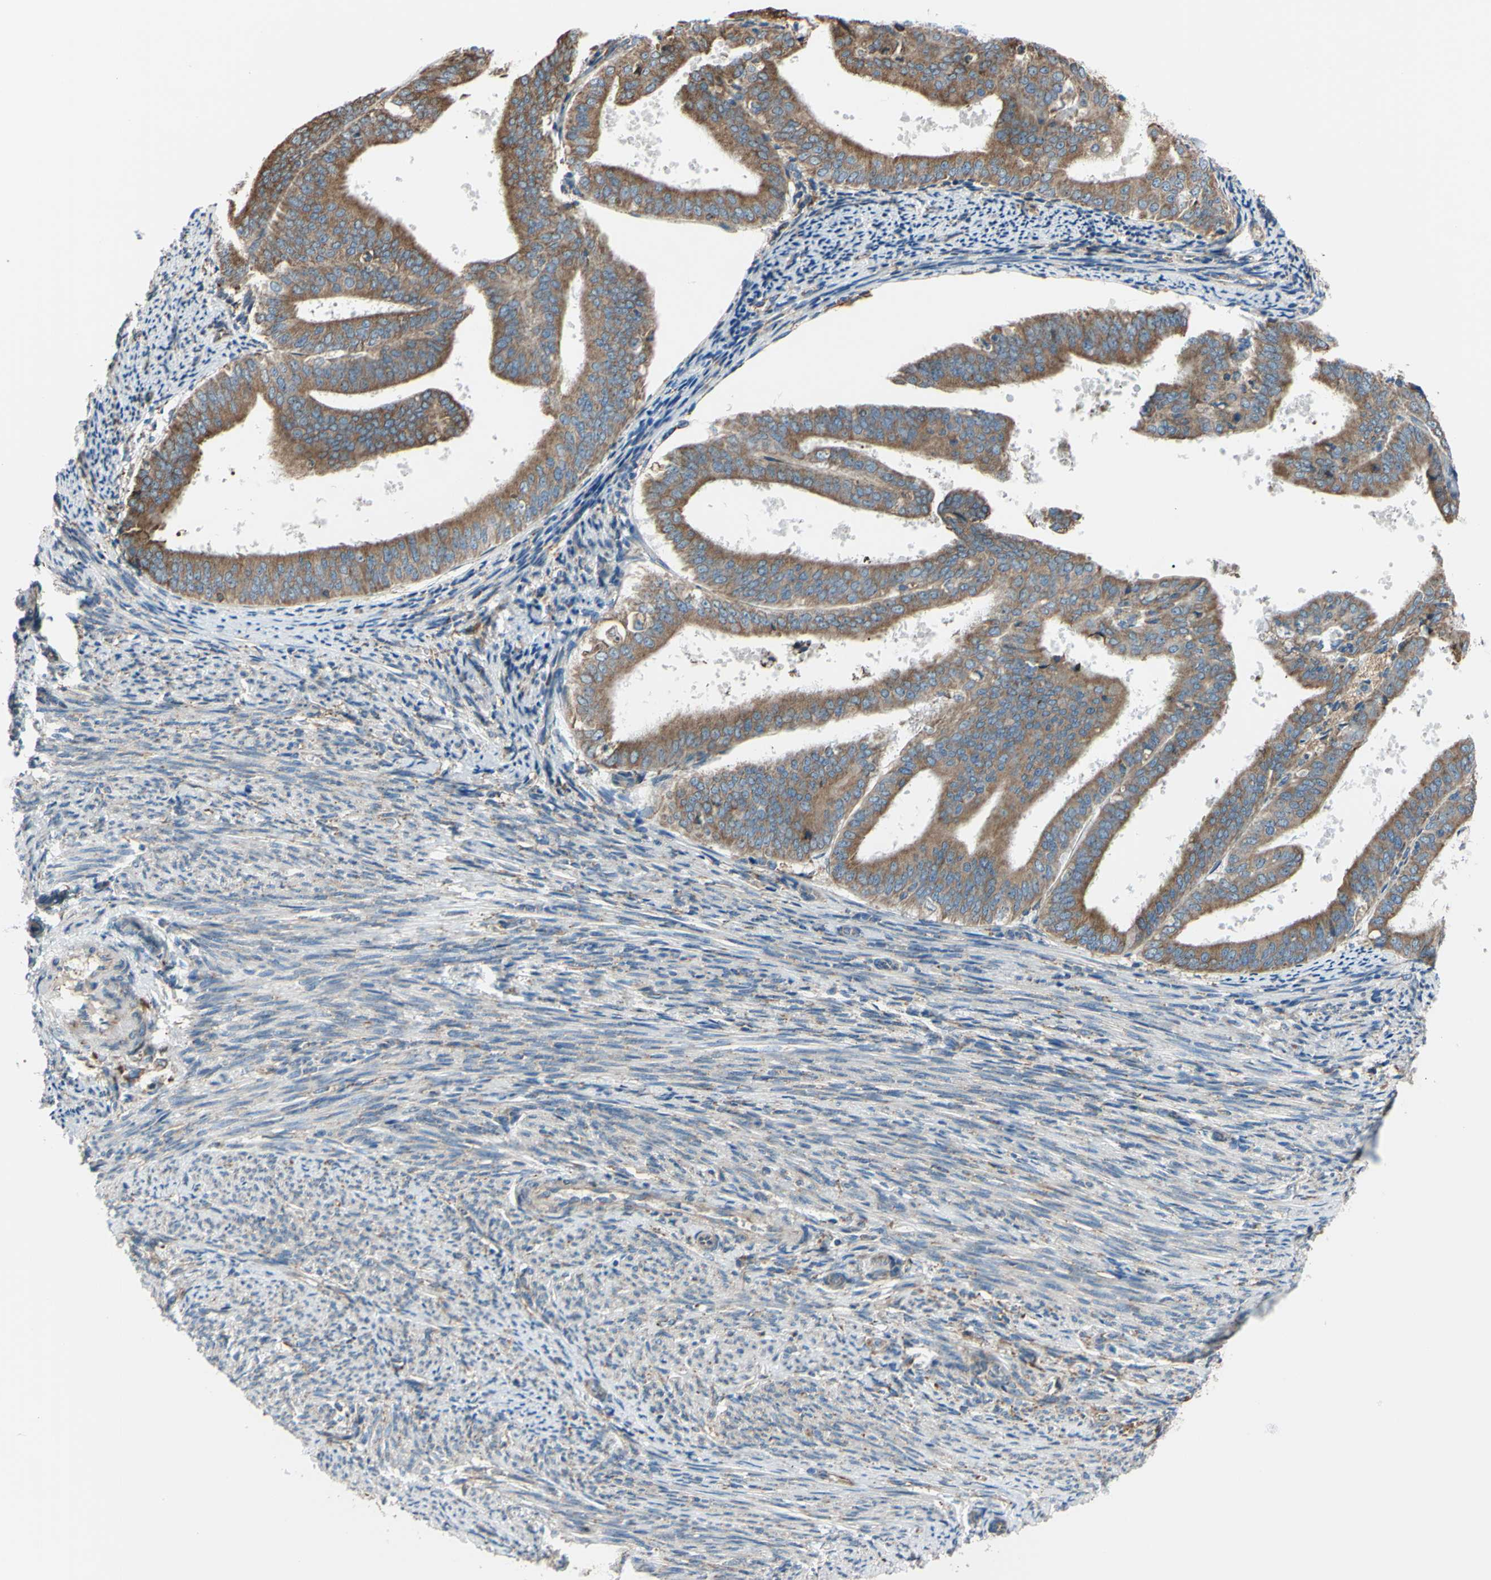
{"staining": {"intensity": "strong", "quantity": ">75%", "location": "cytoplasmic/membranous"}, "tissue": "endometrial cancer", "cell_type": "Tumor cells", "image_type": "cancer", "snomed": [{"axis": "morphology", "description": "Adenocarcinoma, NOS"}, {"axis": "topography", "description": "Endometrium"}], "caption": "A high amount of strong cytoplasmic/membranous positivity is identified in approximately >75% of tumor cells in adenocarcinoma (endometrial) tissue. Nuclei are stained in blue.", "gene": "BMF", "patient": {"sex": "female", "age": 63}}